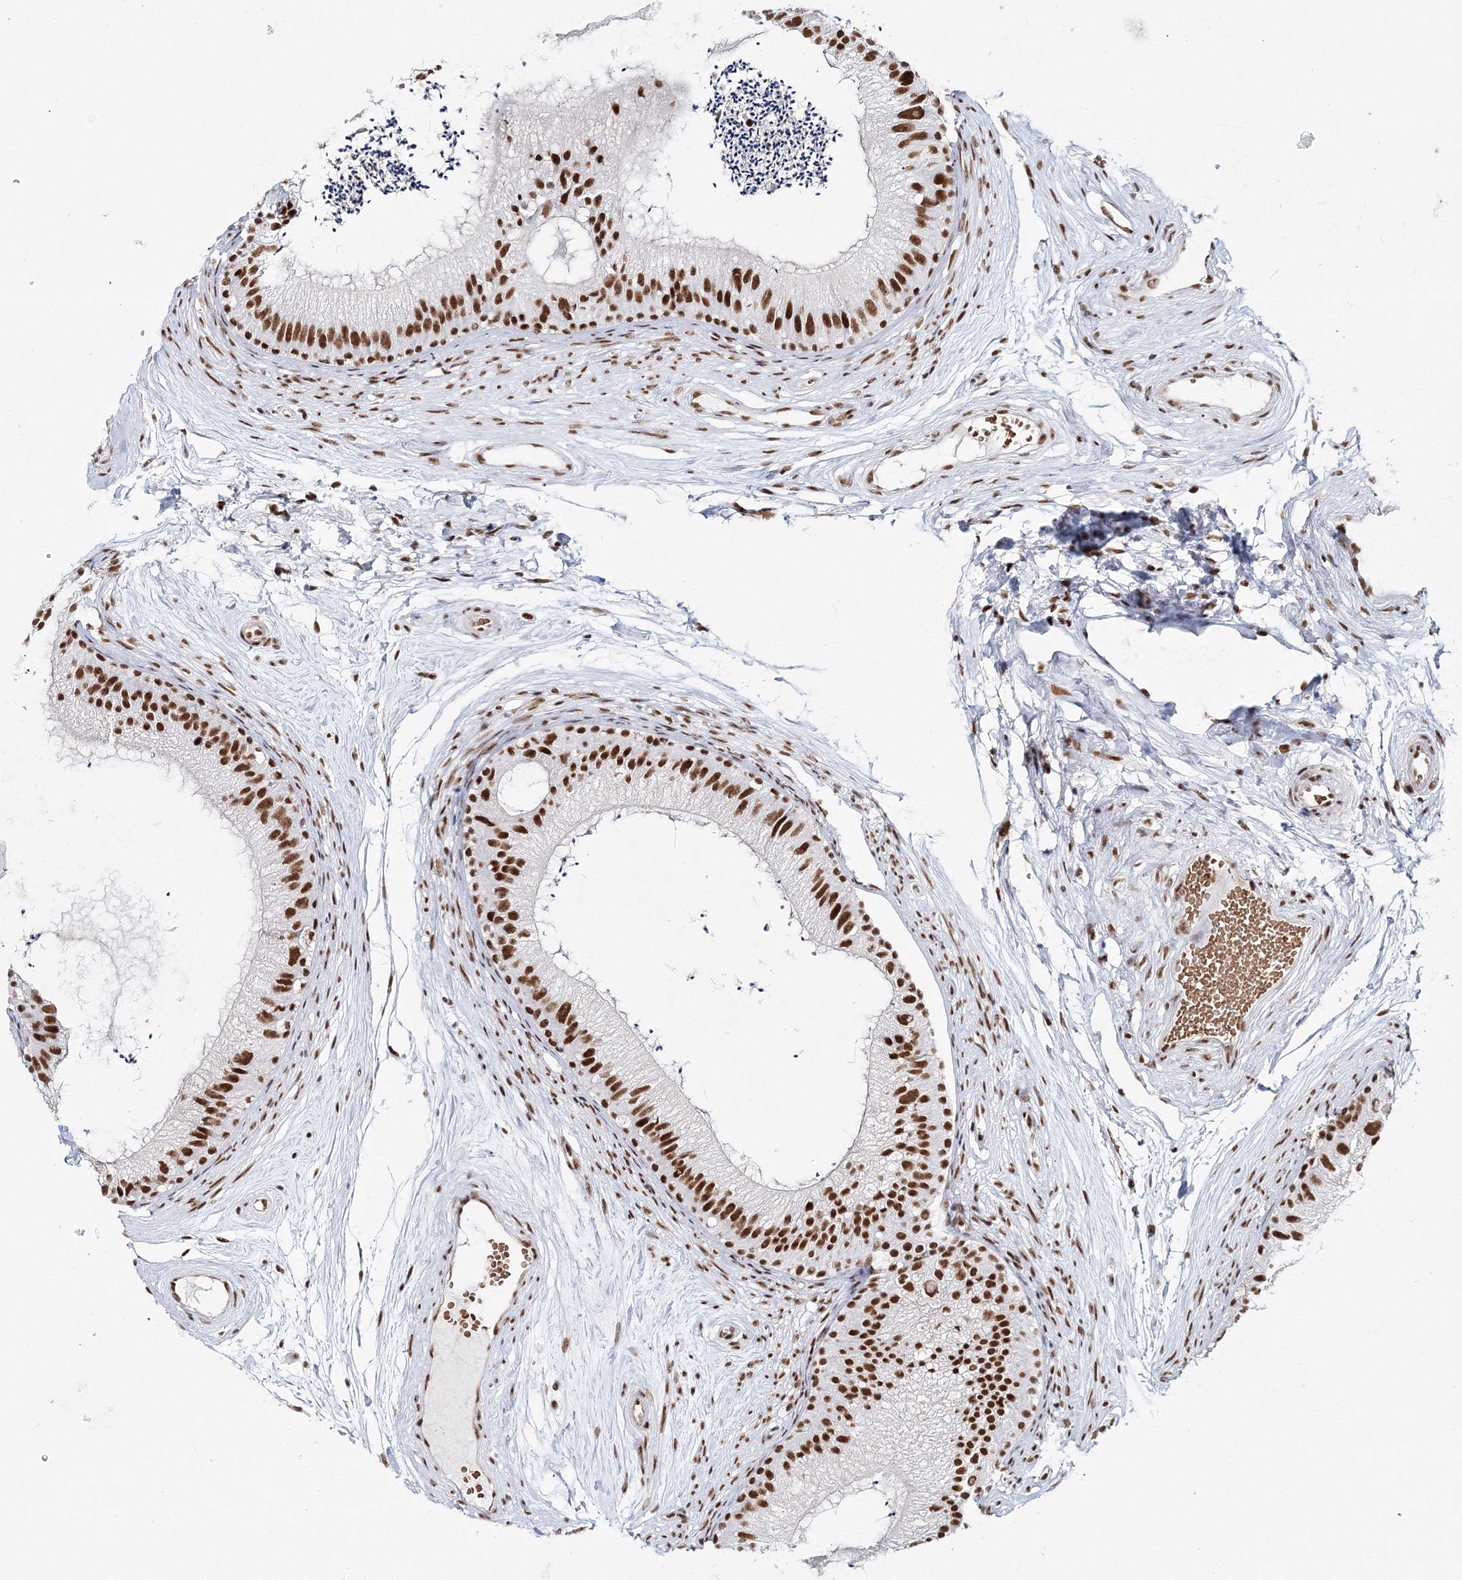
{"staining": {"intensity": "moderate", "quantity": ">75%", "location": "nuclear"}, "tissue": "epididymis", "cell_type": "Glandular cells", "image_type": "normal", "snomed": [{"axis": "morphology", "description": "Normal tissue, NOS"}, {"axis": "topography", "description": "Epididymis"}], "caption": "Immunohistochemistry (IHC) micrograph of unremarkable human epididymis stained for a protein (brown), which shows medium levels of moderate nuclear expression in approximately >75% of glandular cells.", "gene": "ENSG00000290315", "patient": {"sex": "male", "age": 56}}